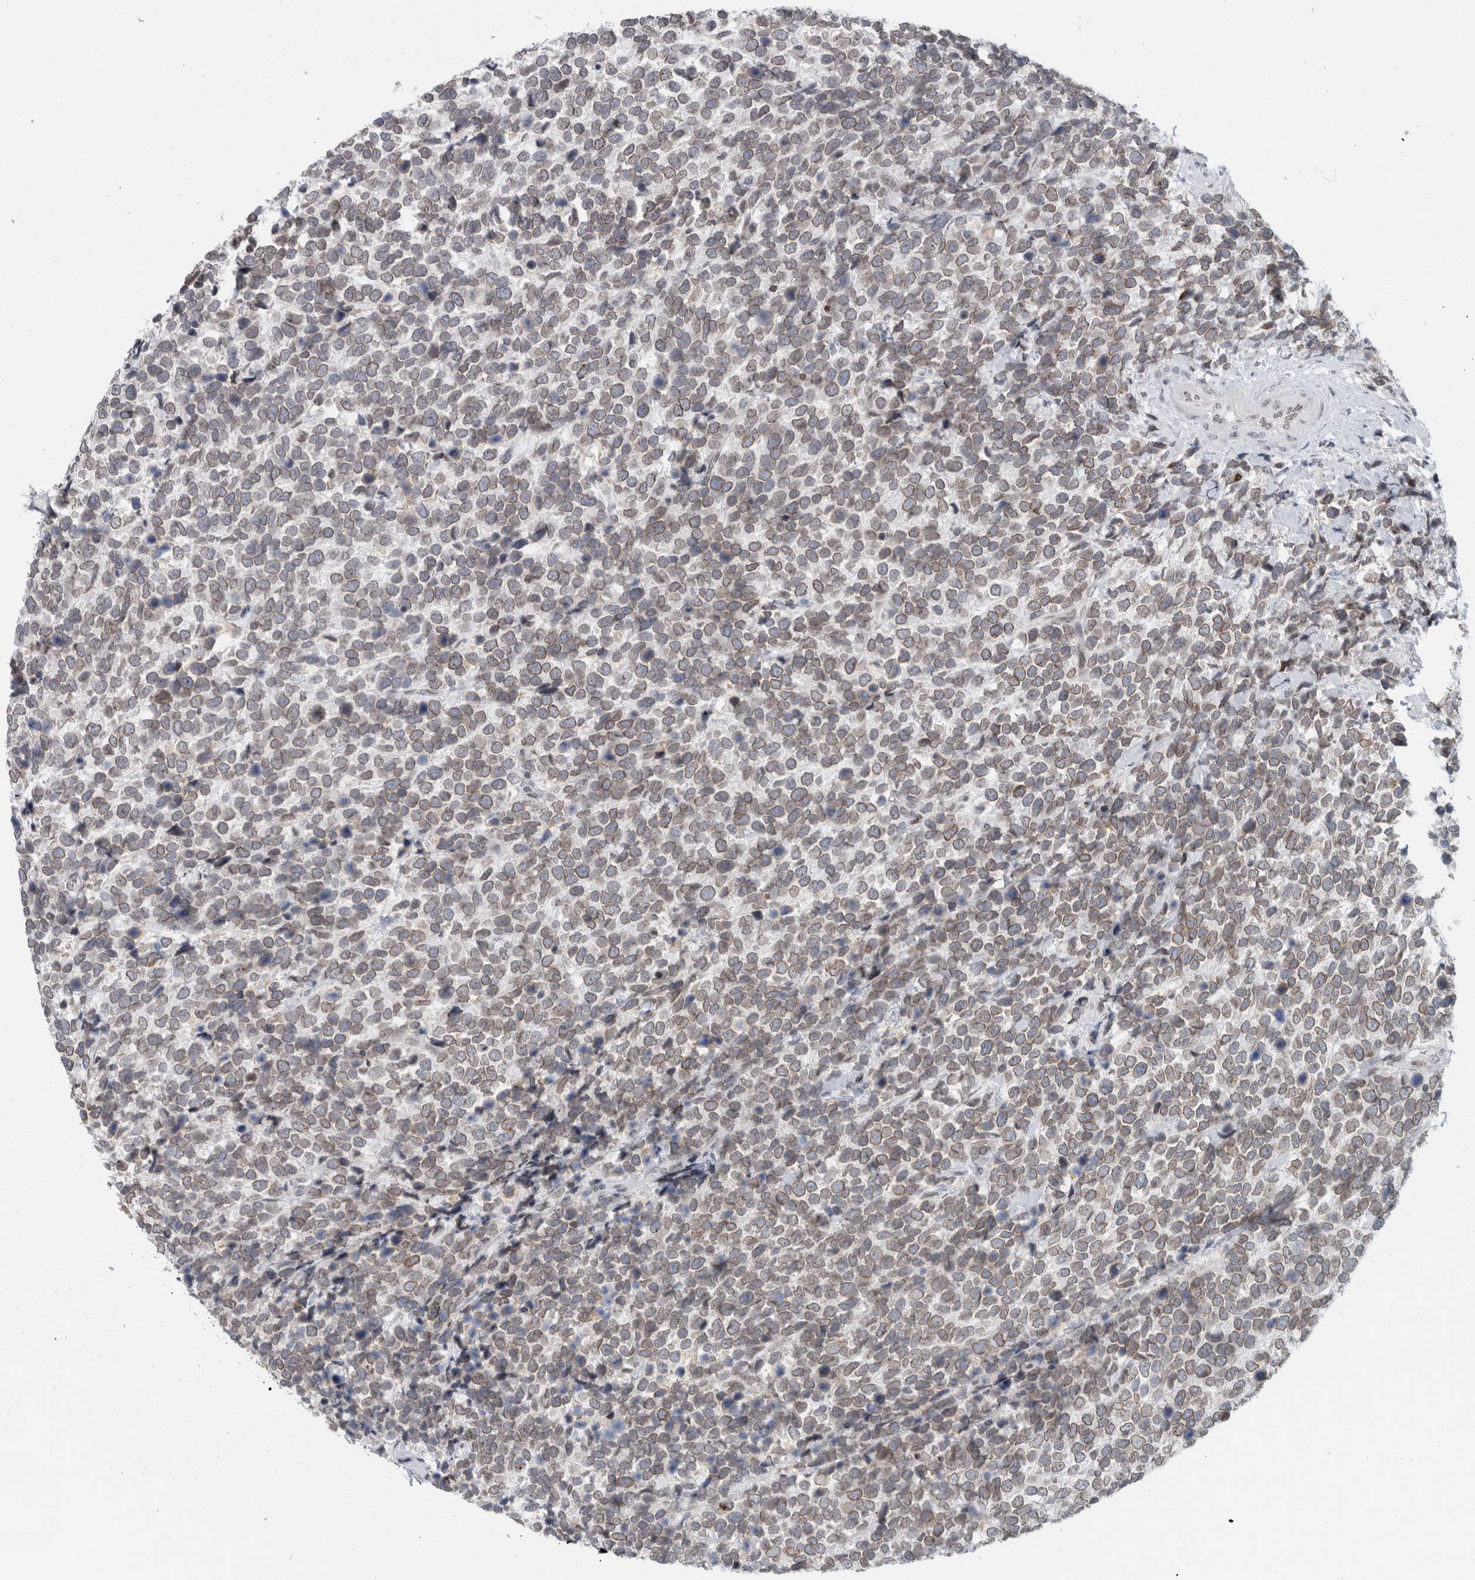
{"staining": {"intensity": "weak", "quantity": ">75%", "location": "cytoplasmic/membranous,nuclear"}, "tissue": "urothelial cancer", "cell_type": "Tumor cells", "image_type": "cancer", "snomed": [{"axis": "morphology", "description": "Urothelial carcinoma, High grade"}, {"axis": "topography", "description": "Urinary bladder"}], "caption": "High-power microscopy captured an IHC image of urothelial carcinoma (high-grade), revealing weak cytoplasmic/membranous and nuclear staining in approximately >75% of tumor cells.", "gene": "ZNF770", "patient": {"sex": "female", "age": 82}}